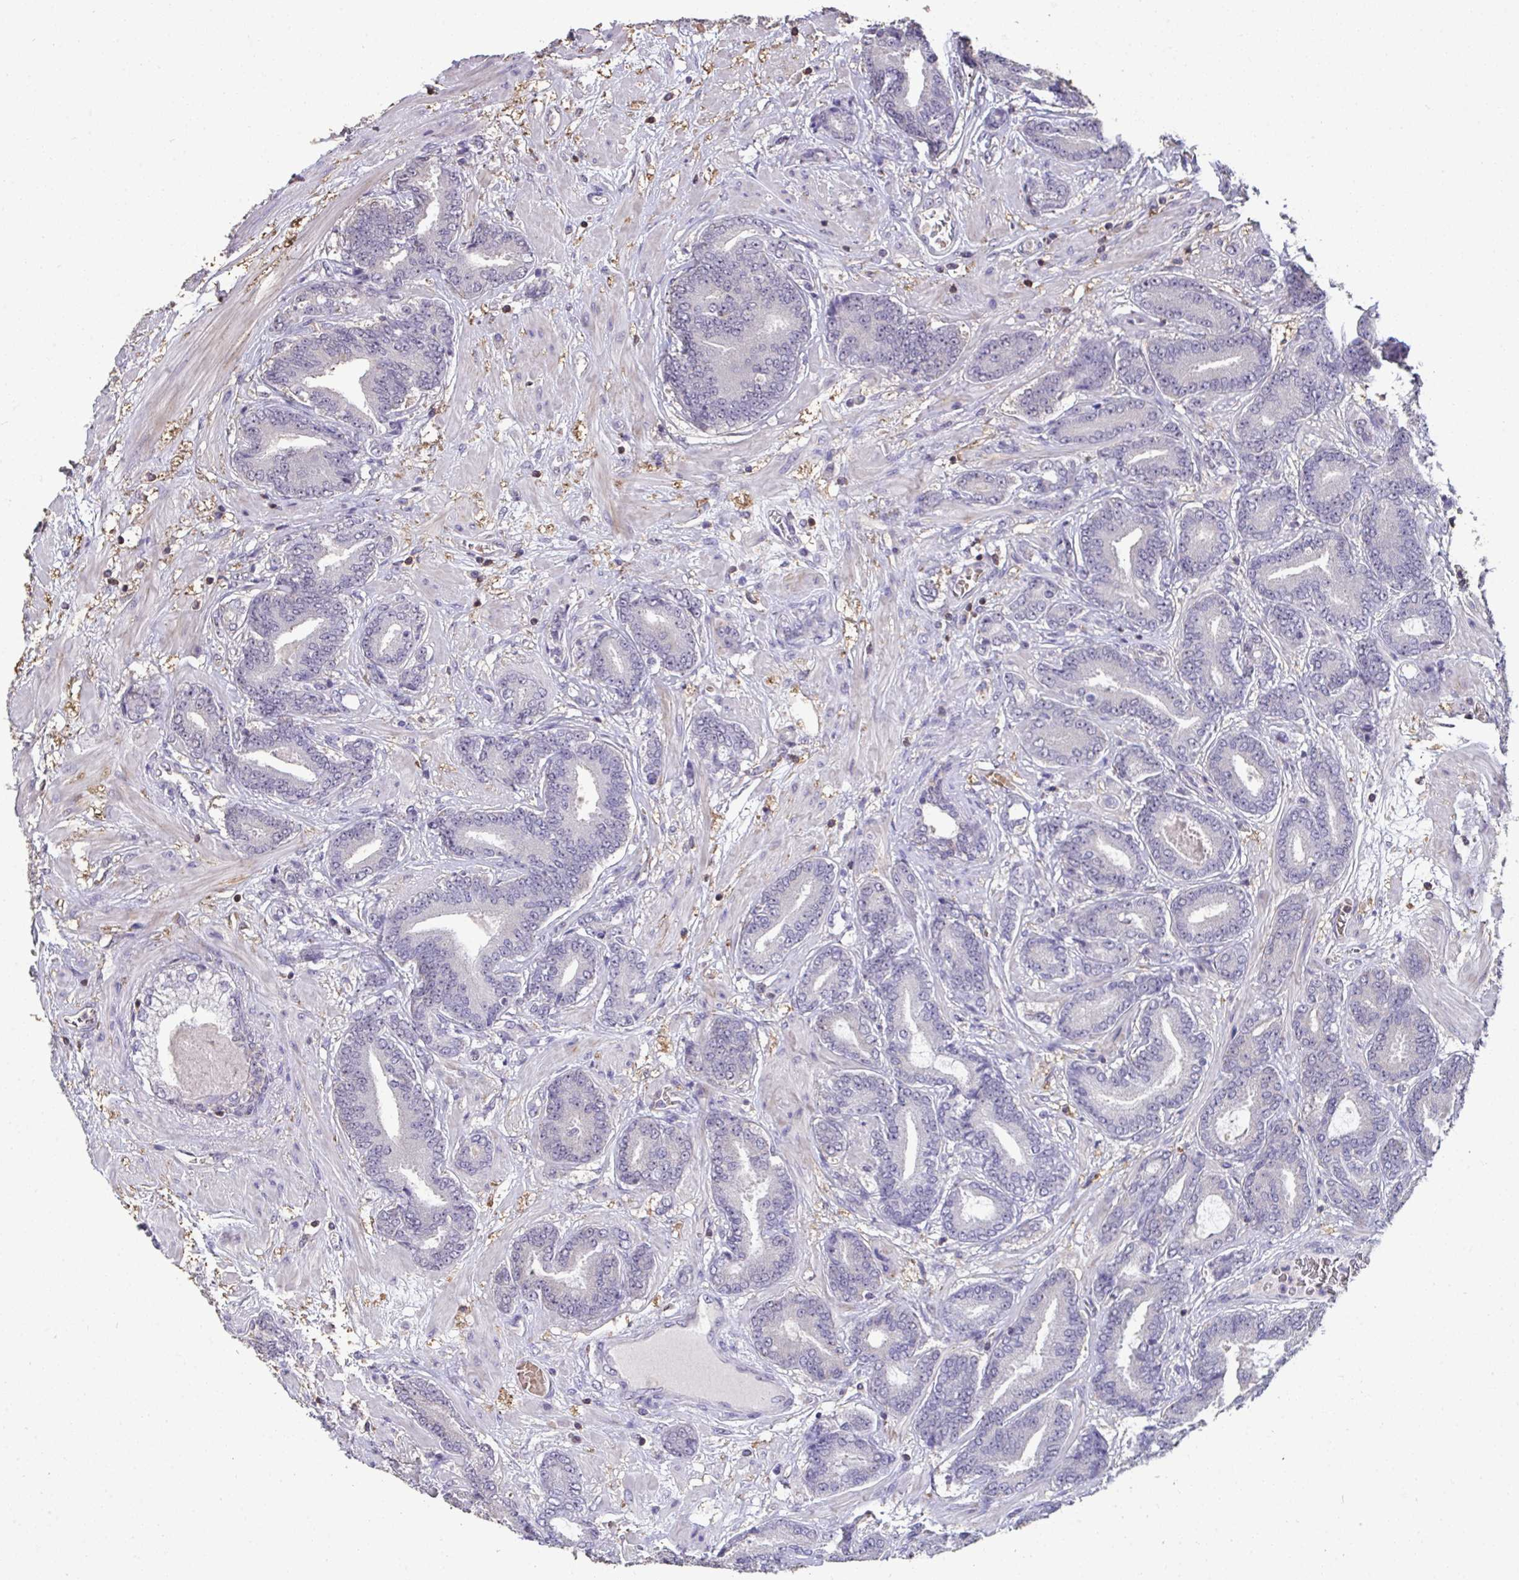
{"staining": {"intensity": "negative", "quantity": "none", "location": "none"}, "tissue": "prostate cancer", "cell_type": "Tumor cells", "image_type": "cancer", "snomed": [{"axis": "morphology", "description": "Adenocarcinoma, High grade"}, {"axis": "topography", "description": "Prostate"}], "caption": "Immunohistochemistry of human prostate high-grade adenocarcinoma reveals no staining in tumor cells. The staining is performed using DAB brown chromogen with nuclei counter-stained in using hematoxylin.", "gene": "SENP3", "patient": {"sex": "male", "age": 62}}